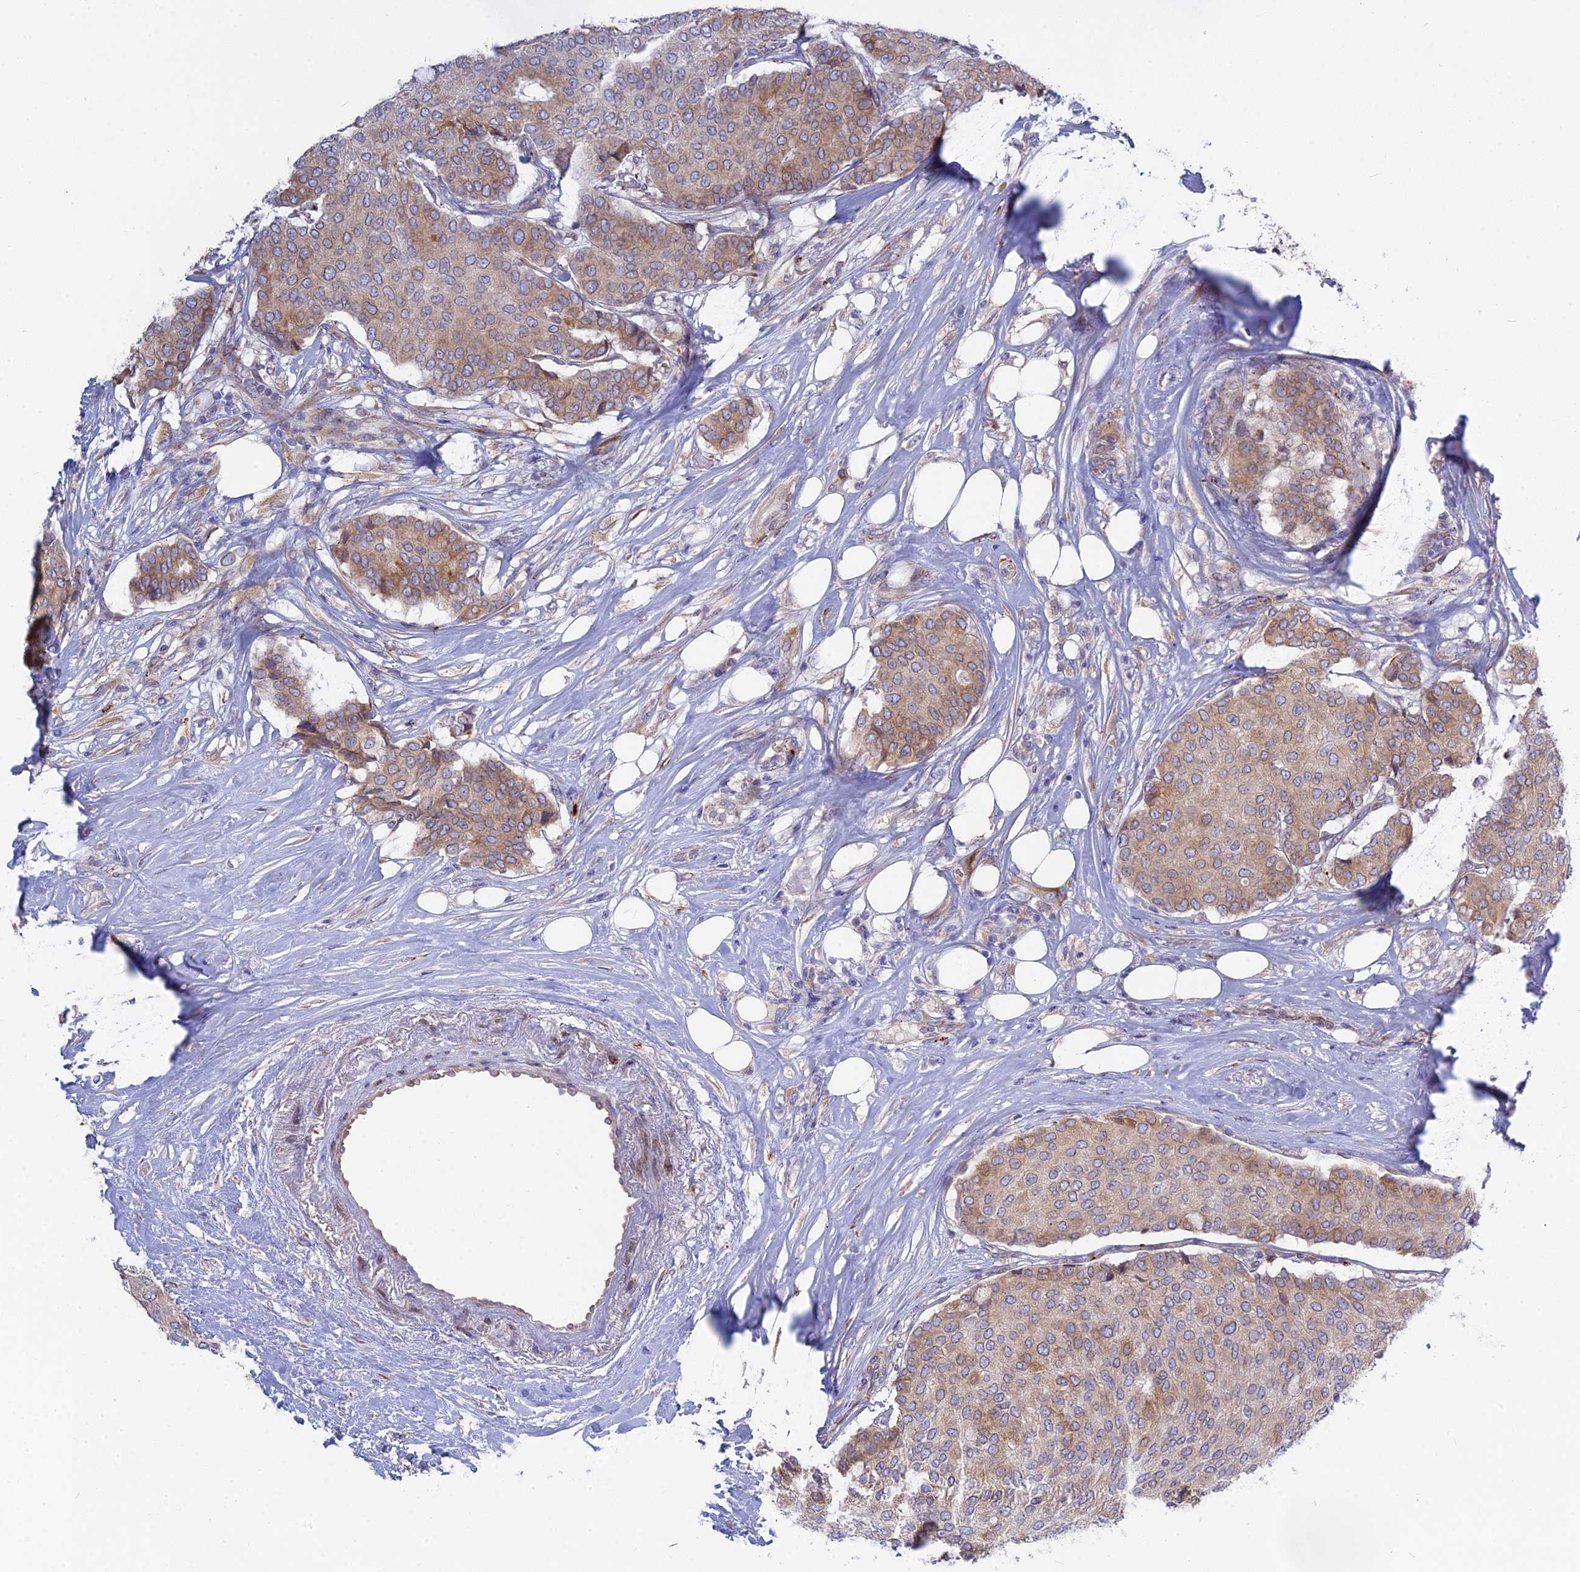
{"staining": {"intensity": "weak", "quantity": "25%-75%", "location": "cytoplasmic/membranous"}, "tissue": "breast cancer", "cell_type": "Tumor cells", "image_type": "cancer", "snomed": [{"axis": "morphology", "description": "Duct carcinoma"}, {"axis": "topography", "description": "Breast"}], "caption": "Tumor cells display low levels of weak cytoplasmic/membranous positivity in approximately 25%-75% of cells in human breast cancer.", "gene": "TLCD1", "patient": {"sex": "female", "age": 75}}